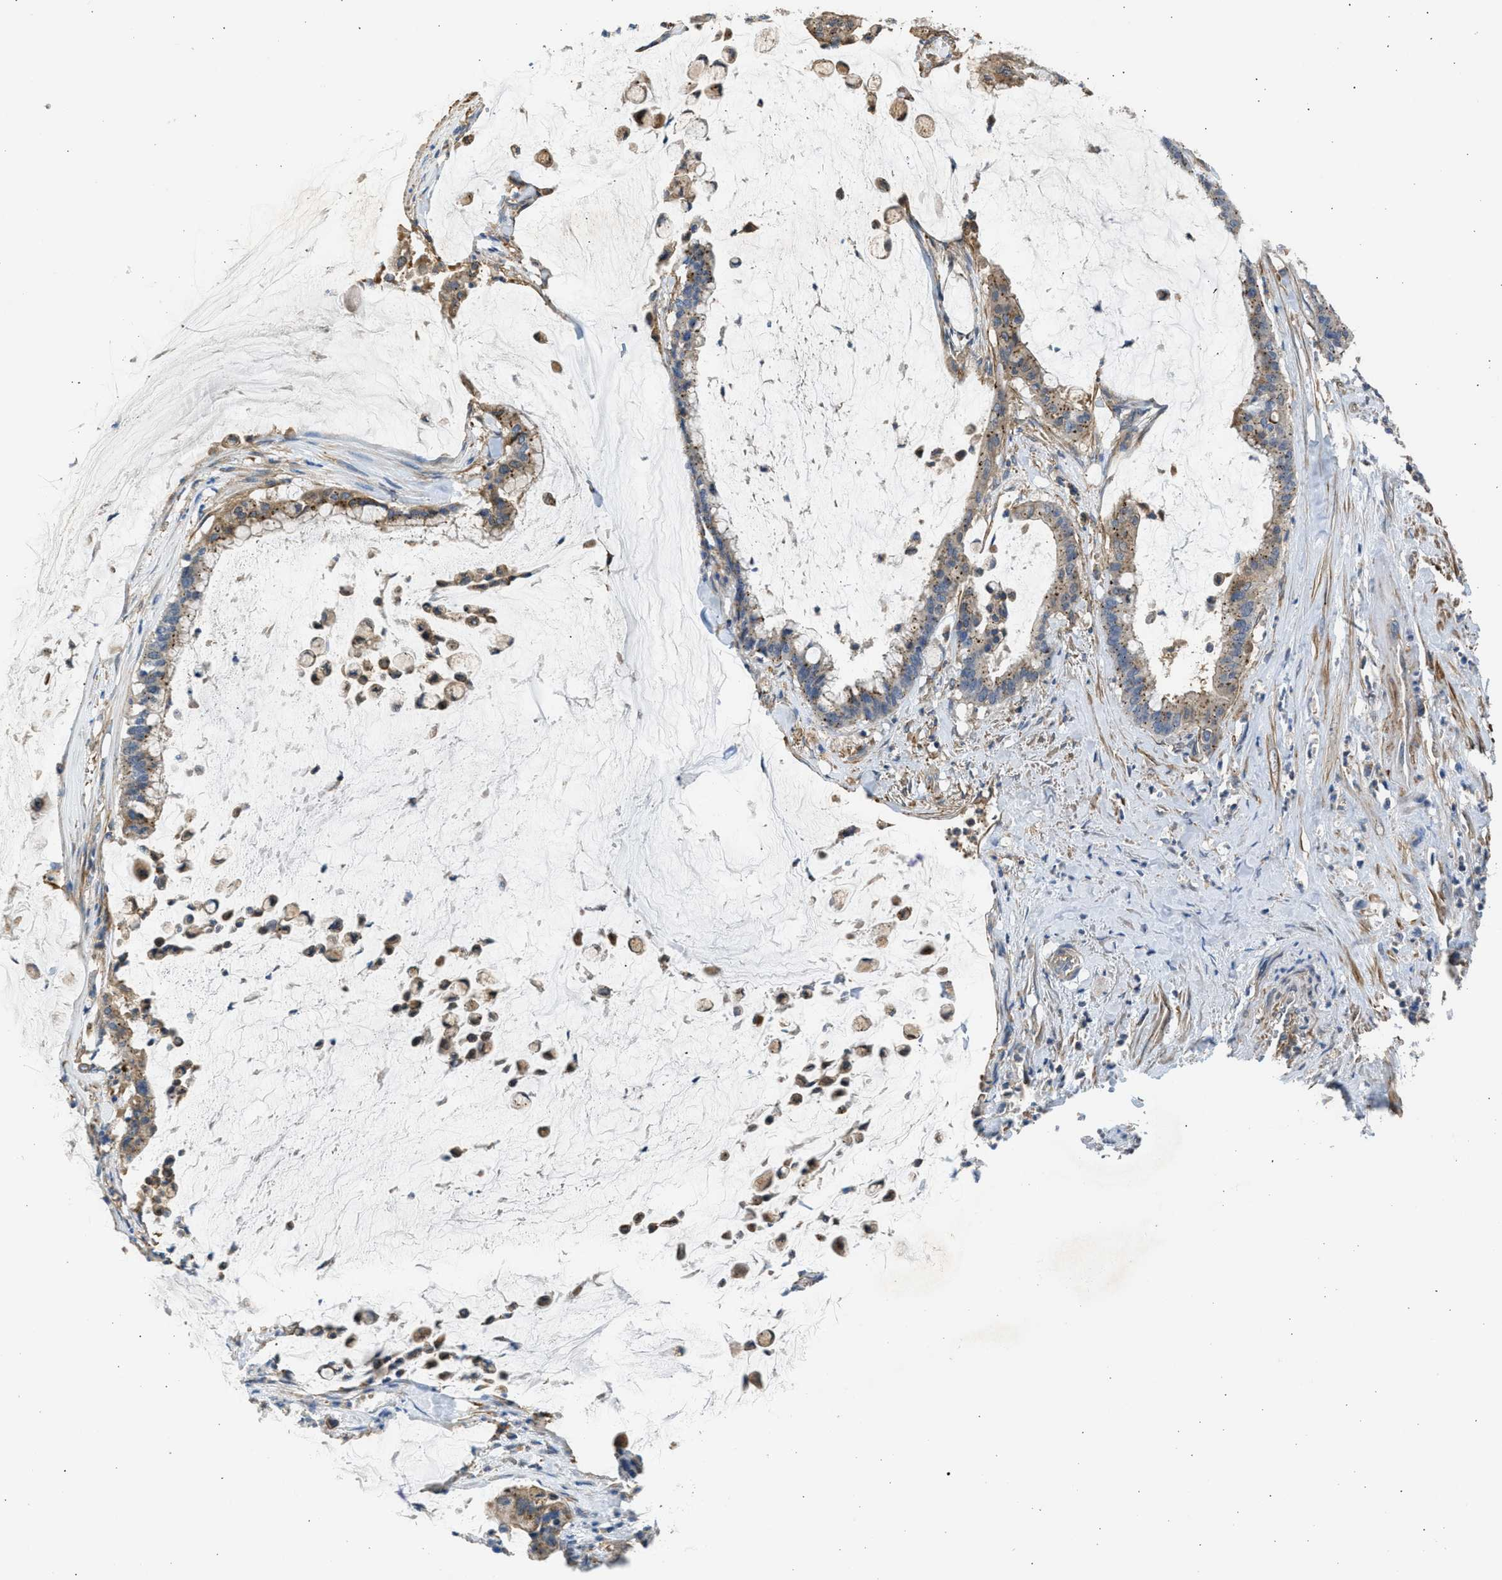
{"staining": {"intensity": "weak", "quantity": ">75%", "location": "cytoplasmic/membranous"}, "tissue": "pancreatic cancer", "cell_type": "Tumor cells", "image_type": "cancer", "snomed": [{"axis": "morphology", "description": "Adenocarcinoma, NOS"}, {"axis": "topography", "description": "Pancreas"}], "caption": "Immunohistochemical staining of human pancreatic cancer (adenocarcinoma) reveals low levels of weak cytoplasmic/membranous staining in approximately >75% of tumor cells.", "gene": "PCNX3", "patient": {"sex": "male", "age": 41}}